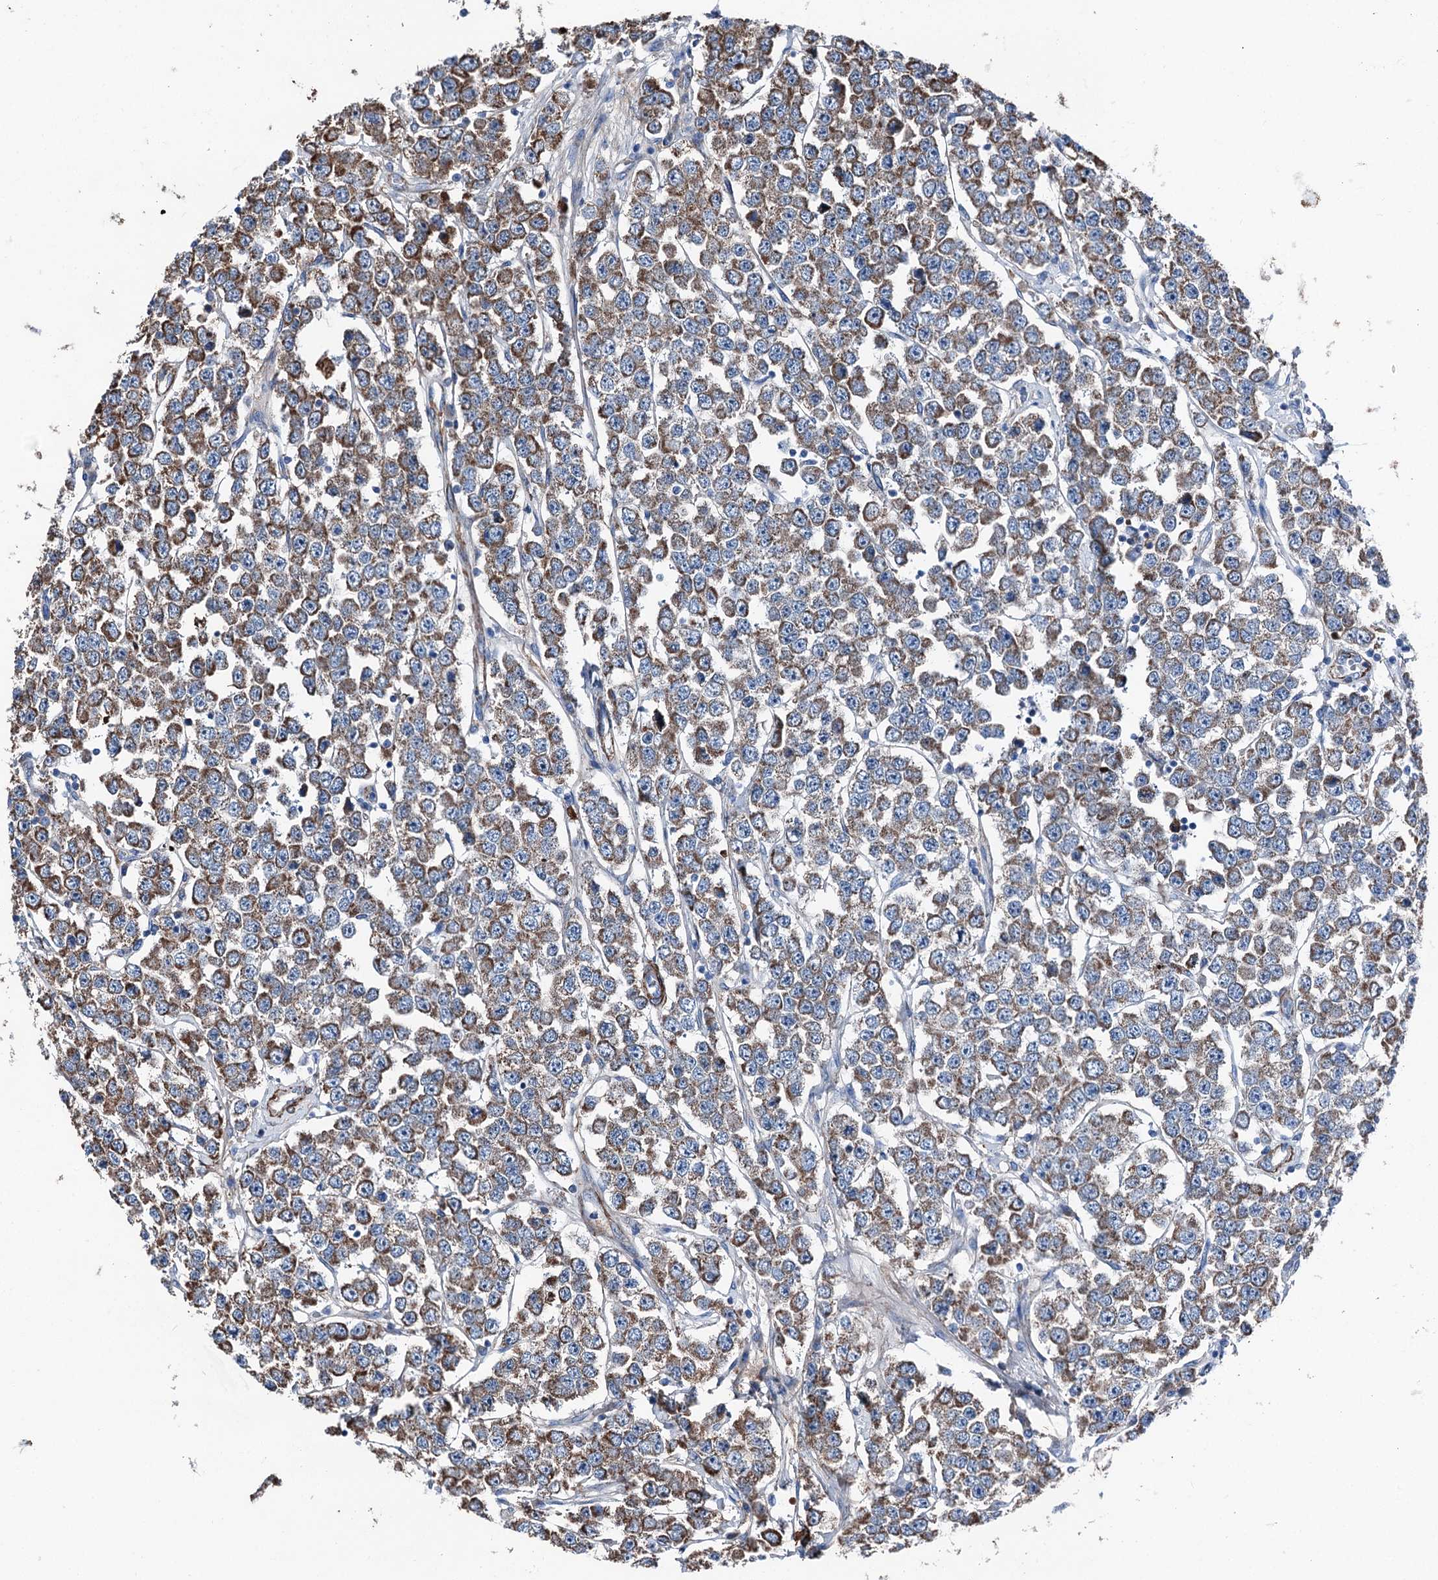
{"staining": {"intensity": "moderate", "quantity": ">75%", "location": "cytoplasmic/membranous"}, "tissue": "testis cancer", "cell_type": "Tumor cells", "image_type": "cancer", "snomed": [{"axis": "morphology", "description": "Seminoma, NOS"}, {"axis": "topography", "description": "Testis"}], "caption": "Tumor cells show medium levels of moderate cytoplasmic/membranous positivity in about >75% of cells in human testis cancer (seminoma). Ihc stains the protein of interest in brown and the nuclei are stained blue.", "gene": "DDIAS", "patient": {"sex": "male", "age": 28}}